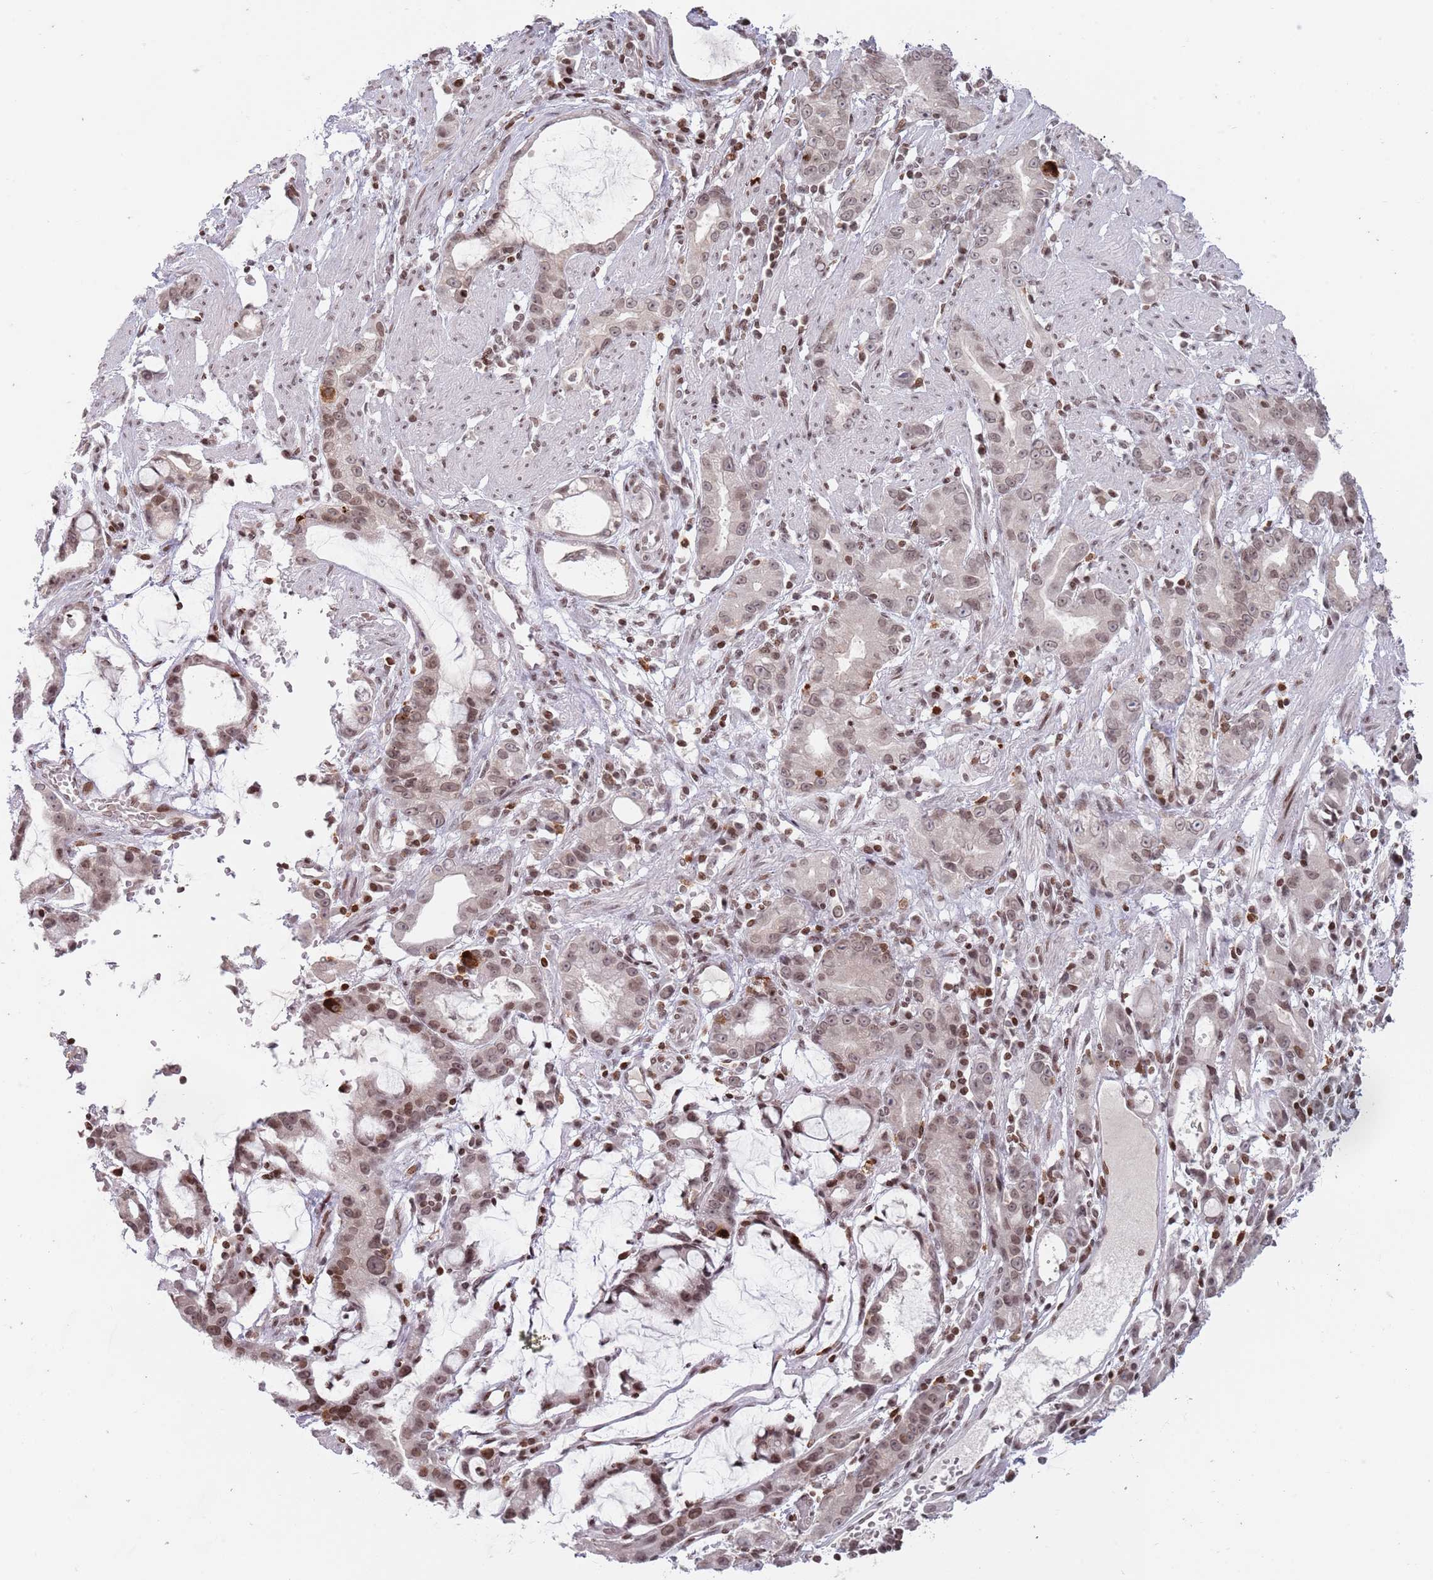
{"staining": {"intensity": "moderate", "quantity": ">75%", "location": "nuclear"}, "tissue": "stomach cancer", "cell_type": "Tumor cells", "image_type": "cancer", "snomed": [{"axis": "morphology", "description": "Adenocarcinoma, NOS"}, {"axis": "topography", "description": "Stomach"}], "caption": "The micrograph demonstrates a brown stain indicating the presence of a protein in the nuclear of tumor cells in stomach cancer.", "gene": "SH3RF3", "patient": {"sex": "male", "age": 55}}